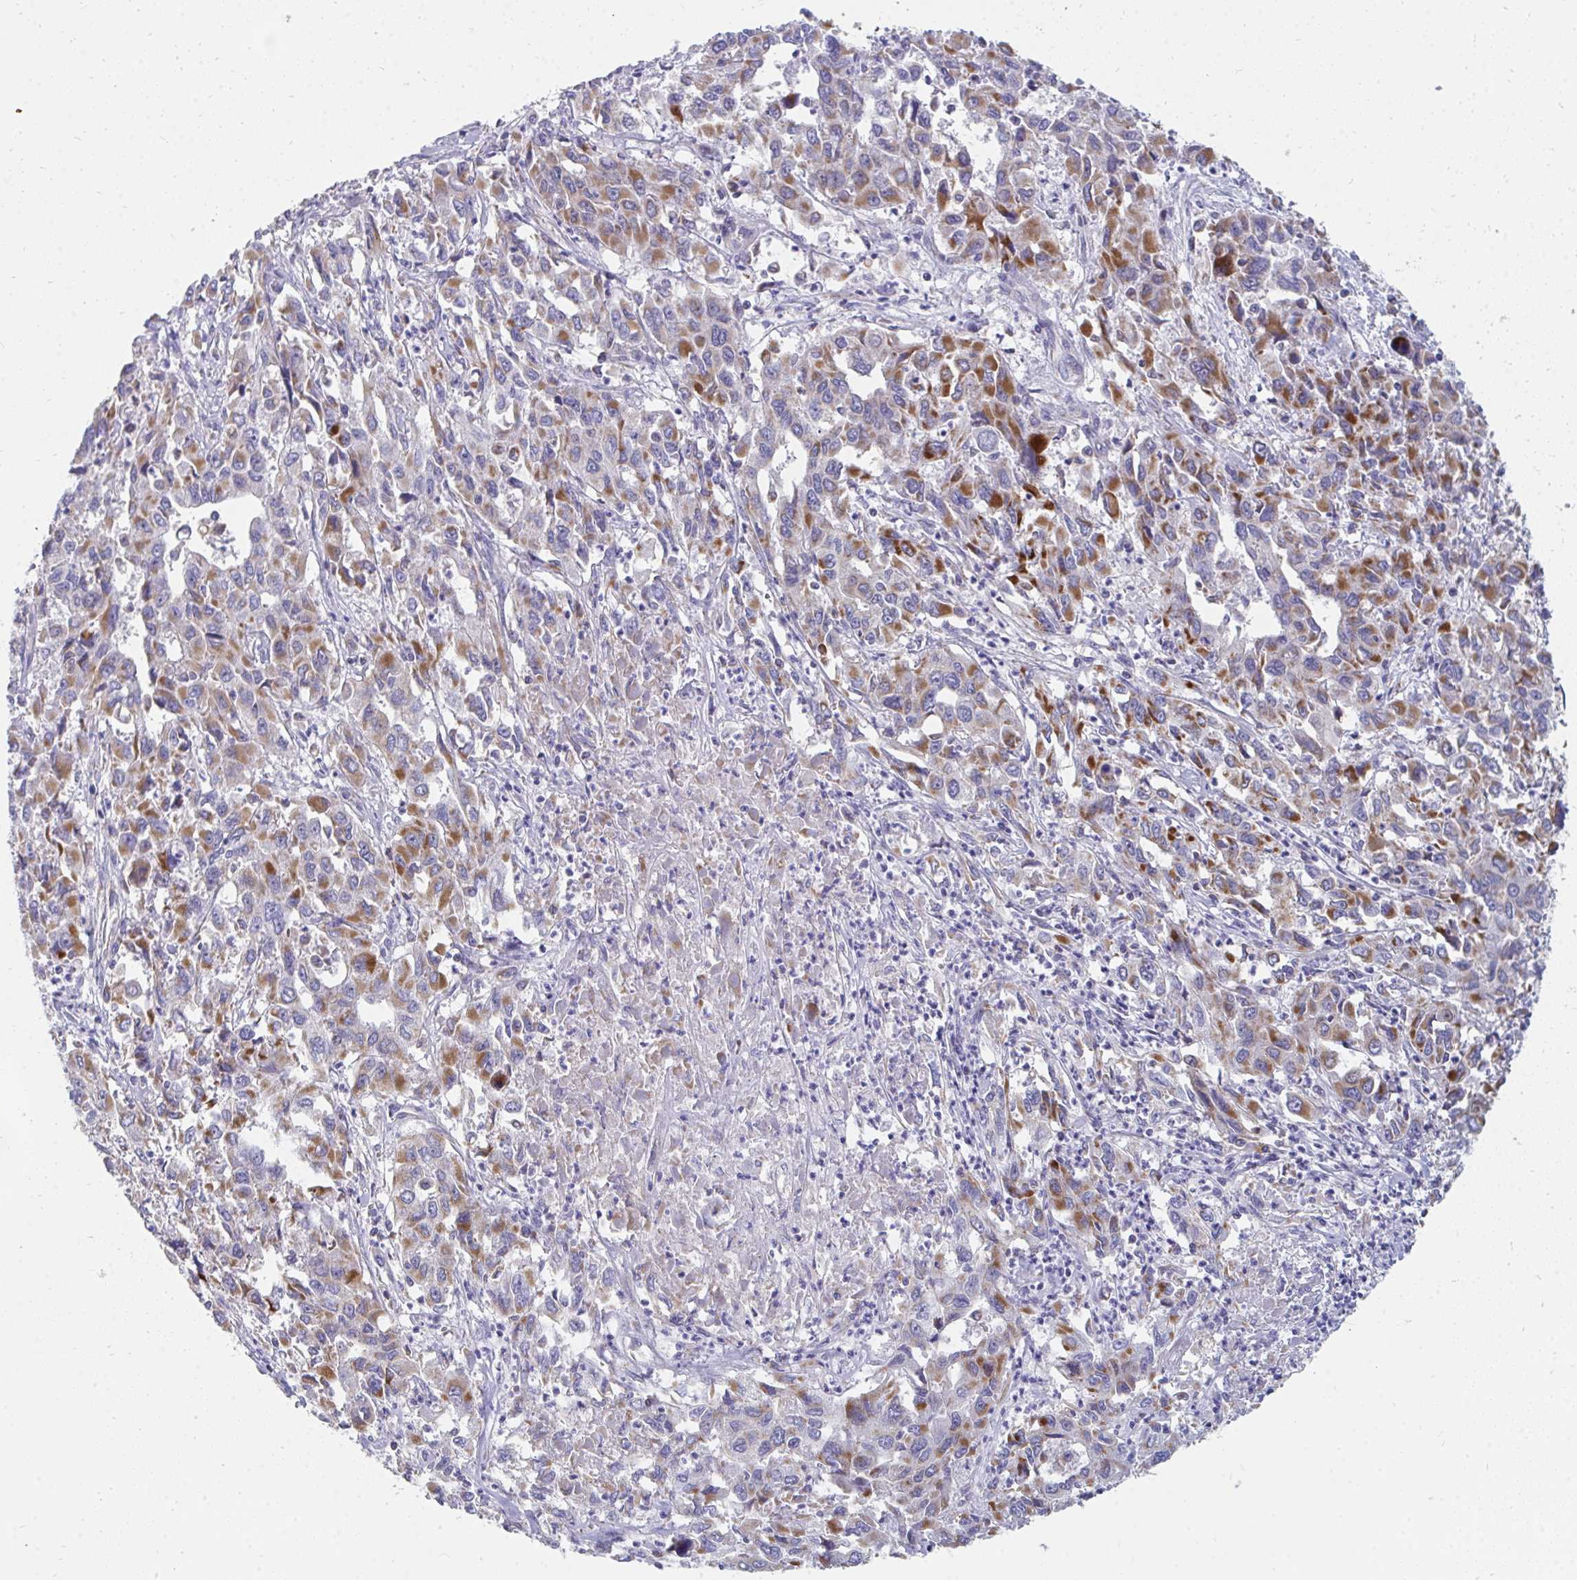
{"staining": {"intensity": "moderate", "quantity": ">75%", "location": "cytoplasmic/membranous"}, "tissue": "liver cancer", "cell_type": "Tumor cells", "image_type": "cancer", "snomed": [{"axis": "morphology", "description": "Carcinoma, Hepatocellular, NOS"}, {"axis": "topography", "description": "Liver"}], "caption": "High-power microscopy captured an IHC micrograph of liver hepatocellular carcinoma, revealing moderate cytoplasmic/membranous staining in approximately >75% of tumor cells.", "gene": "PC", "patient": {"sex": "male", "age": 63}}